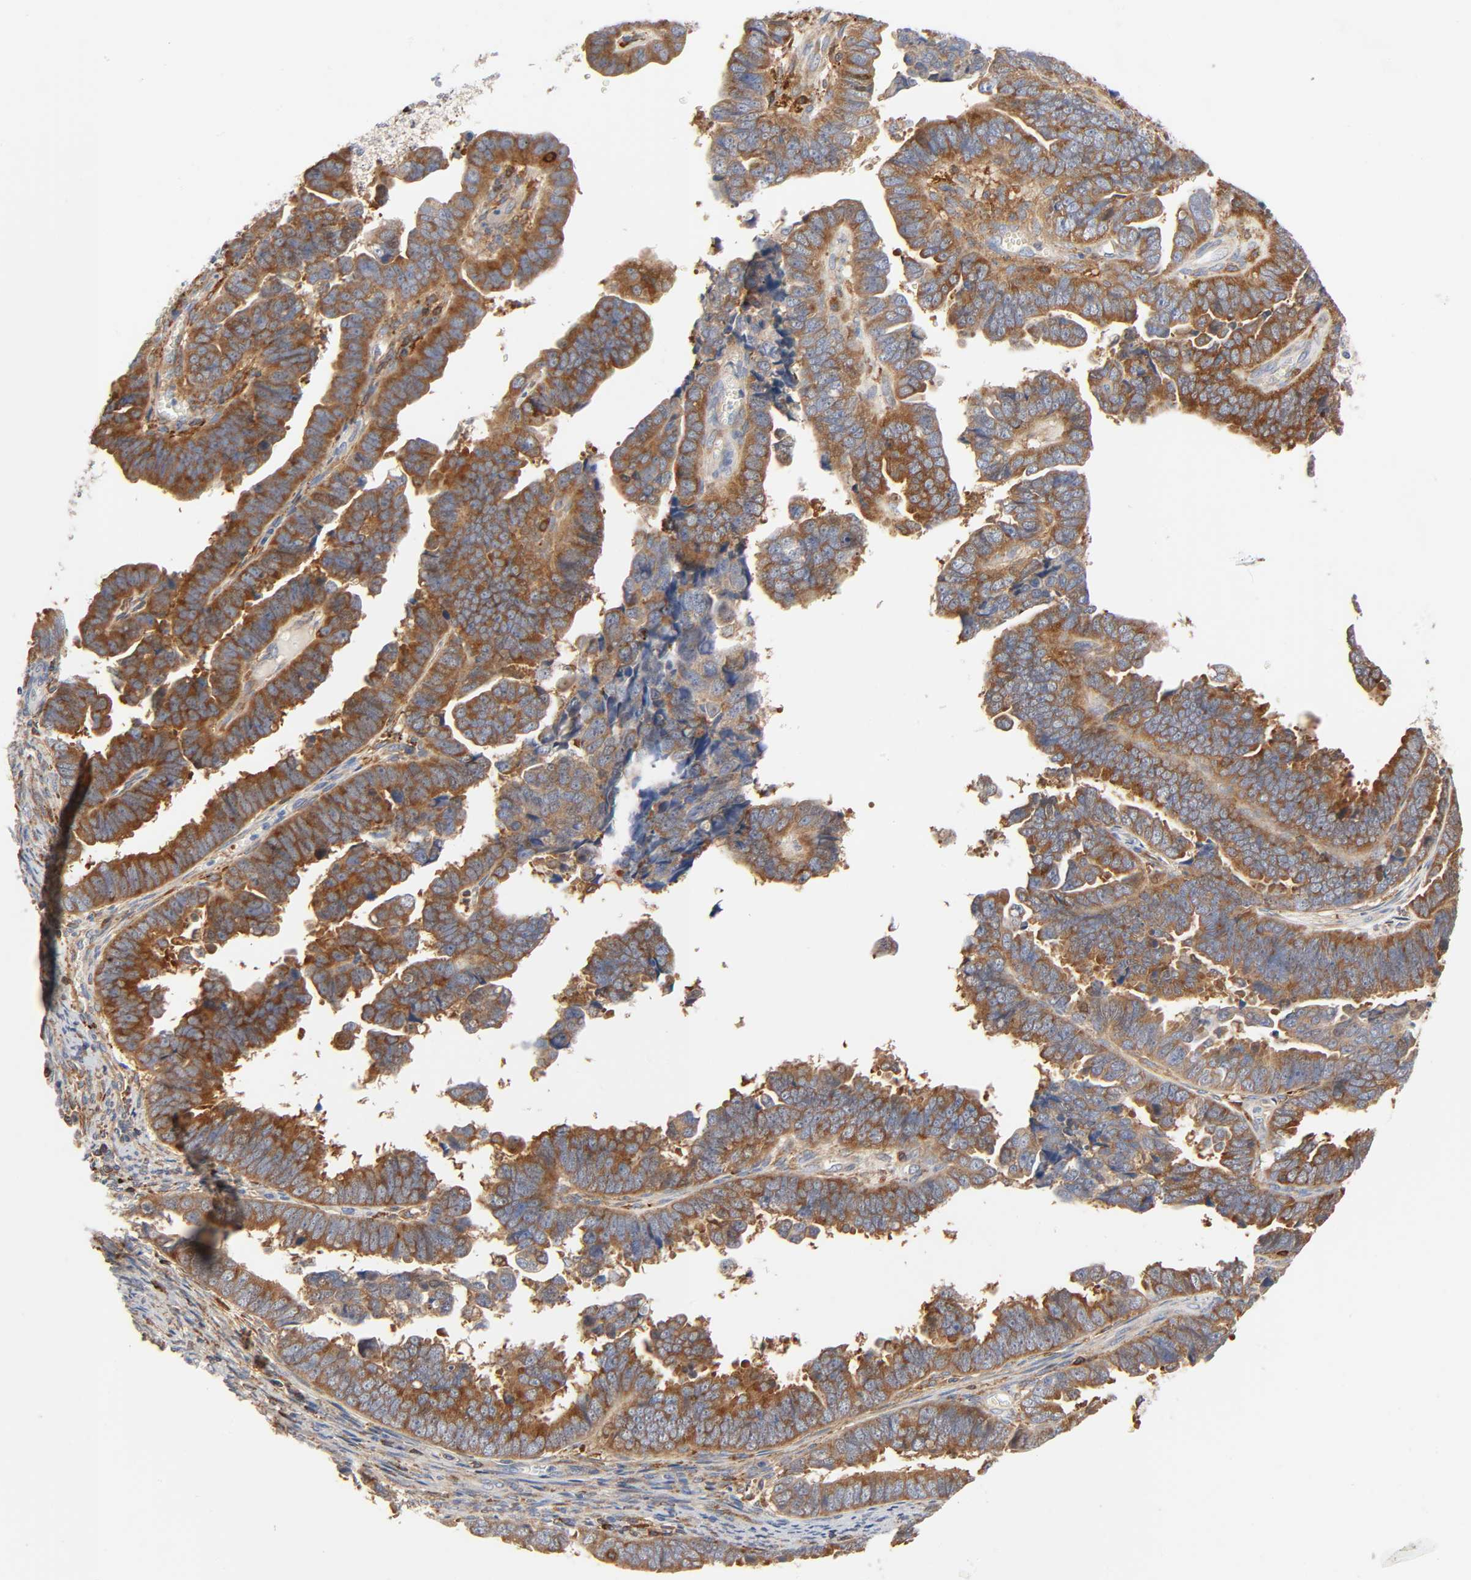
{"staining": {"intensity": "strong", "quantity": ">75%", "location": "cytoplasmic/membranous"}, "tissue": "endometrial cancer", "cell_type": "Tumor cells", "image_type": "cancer", "snomed": [{"axis": "morphology", "description": "Adenocarcinoma, NOS"}, {"axis": "topography", "description": "Endometrium"}], "caption": "A high amount of strong cytoplasmic/membranous staining is appreciated in approximately >75% of tumor cells in adenocarcinoma (endometrial) tissue.", "gene": "BIN1", "patient": {"sex": "female", "age": 75}}